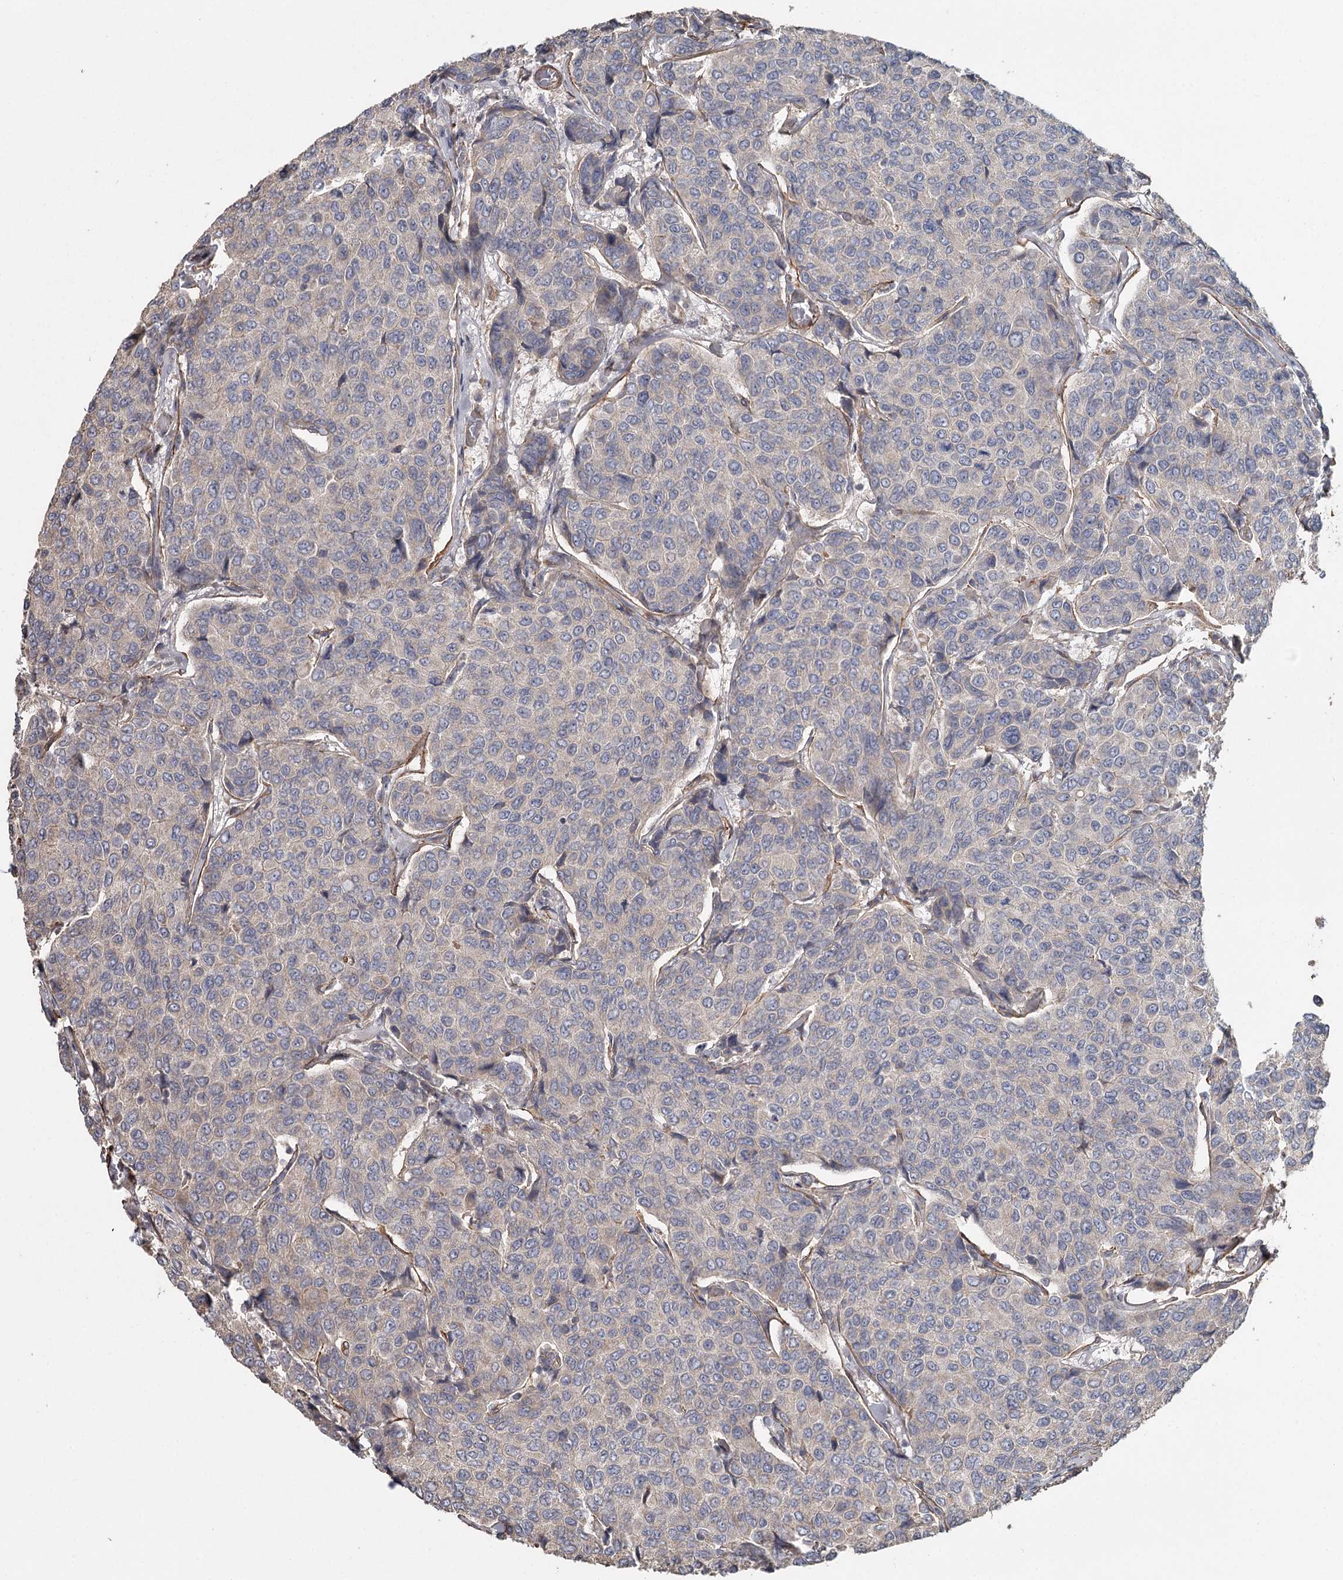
{"staining": {"intensity": "negative", "quantity": "none", "location": "none"}, "tissue": "breast cancer", "cell_type": "Tumor cells", "image_type": "cancer", "snomed": [{"axis": "morphology", "description": "Duct carcinoma"}, {"axis": "topography", "description": "Breast"}], "caption": "There is no significant expression in tumor cells of breast cancer (invasive ductal carcinoma).", "gene": "DHRS9", "patient": {"sex": "female", "age": 55}}